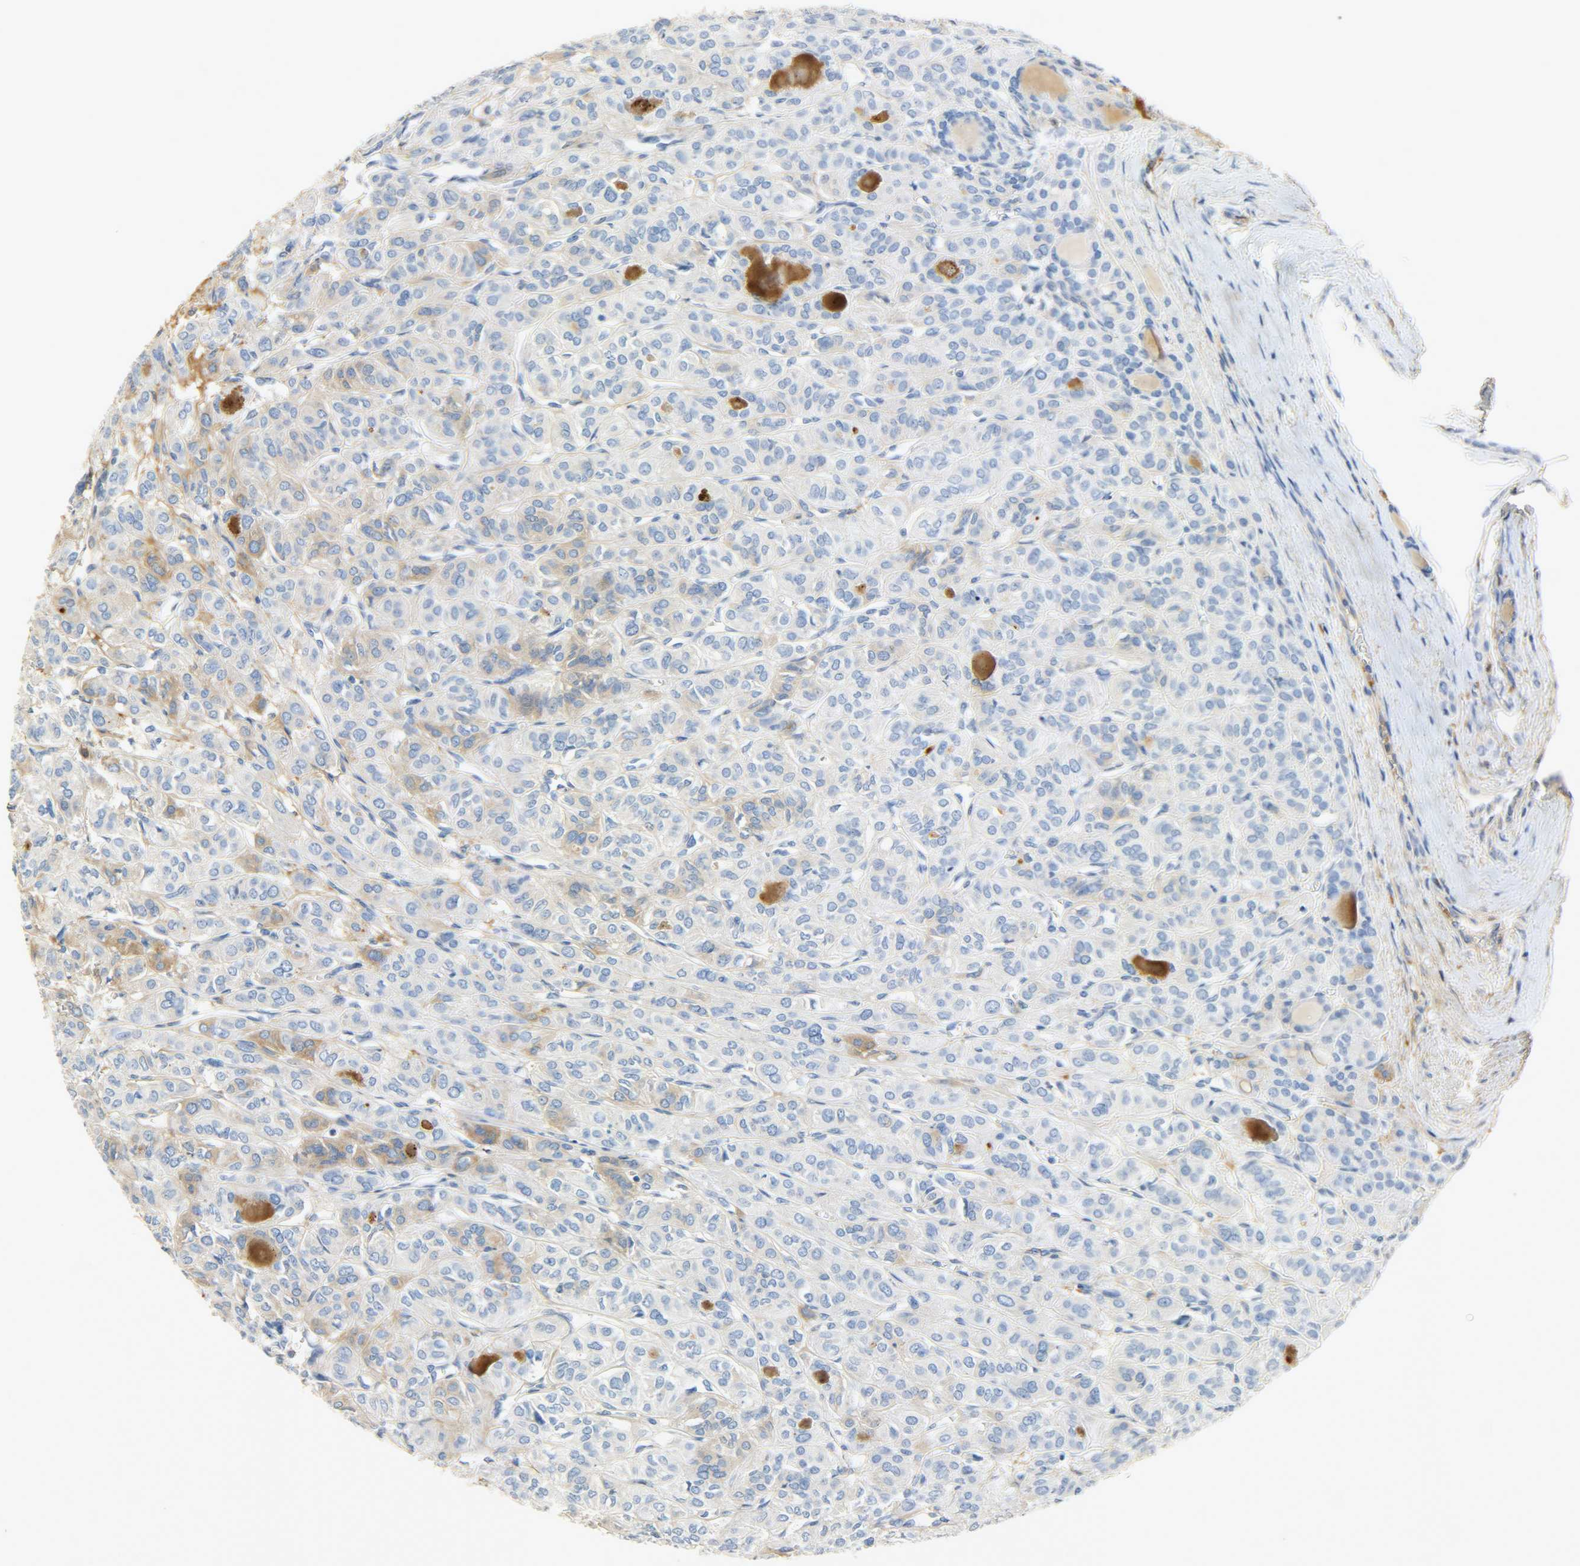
{"staining": {"intensity": "weak", "quantity": "25%-75%", "location": "cytoplasmic/membranous"}, "tissue": "thyroid cancer", "cell_type": "Tumor cells", "image_type": "cancer", "snomed": [{"axis": "morphology", "description": "Follicular adenoma carcinoma, NOS"}, {"axis": "topography", "description": "Thyroid gland"}], "caption": "A low amount of weak cytoplasmic/membranous positivity is identified in approximately 25%-75% of tumor cells in thyroid cancer tissue.", "gene": "CRP", "patient": {"sex": "female", "age": 71}}